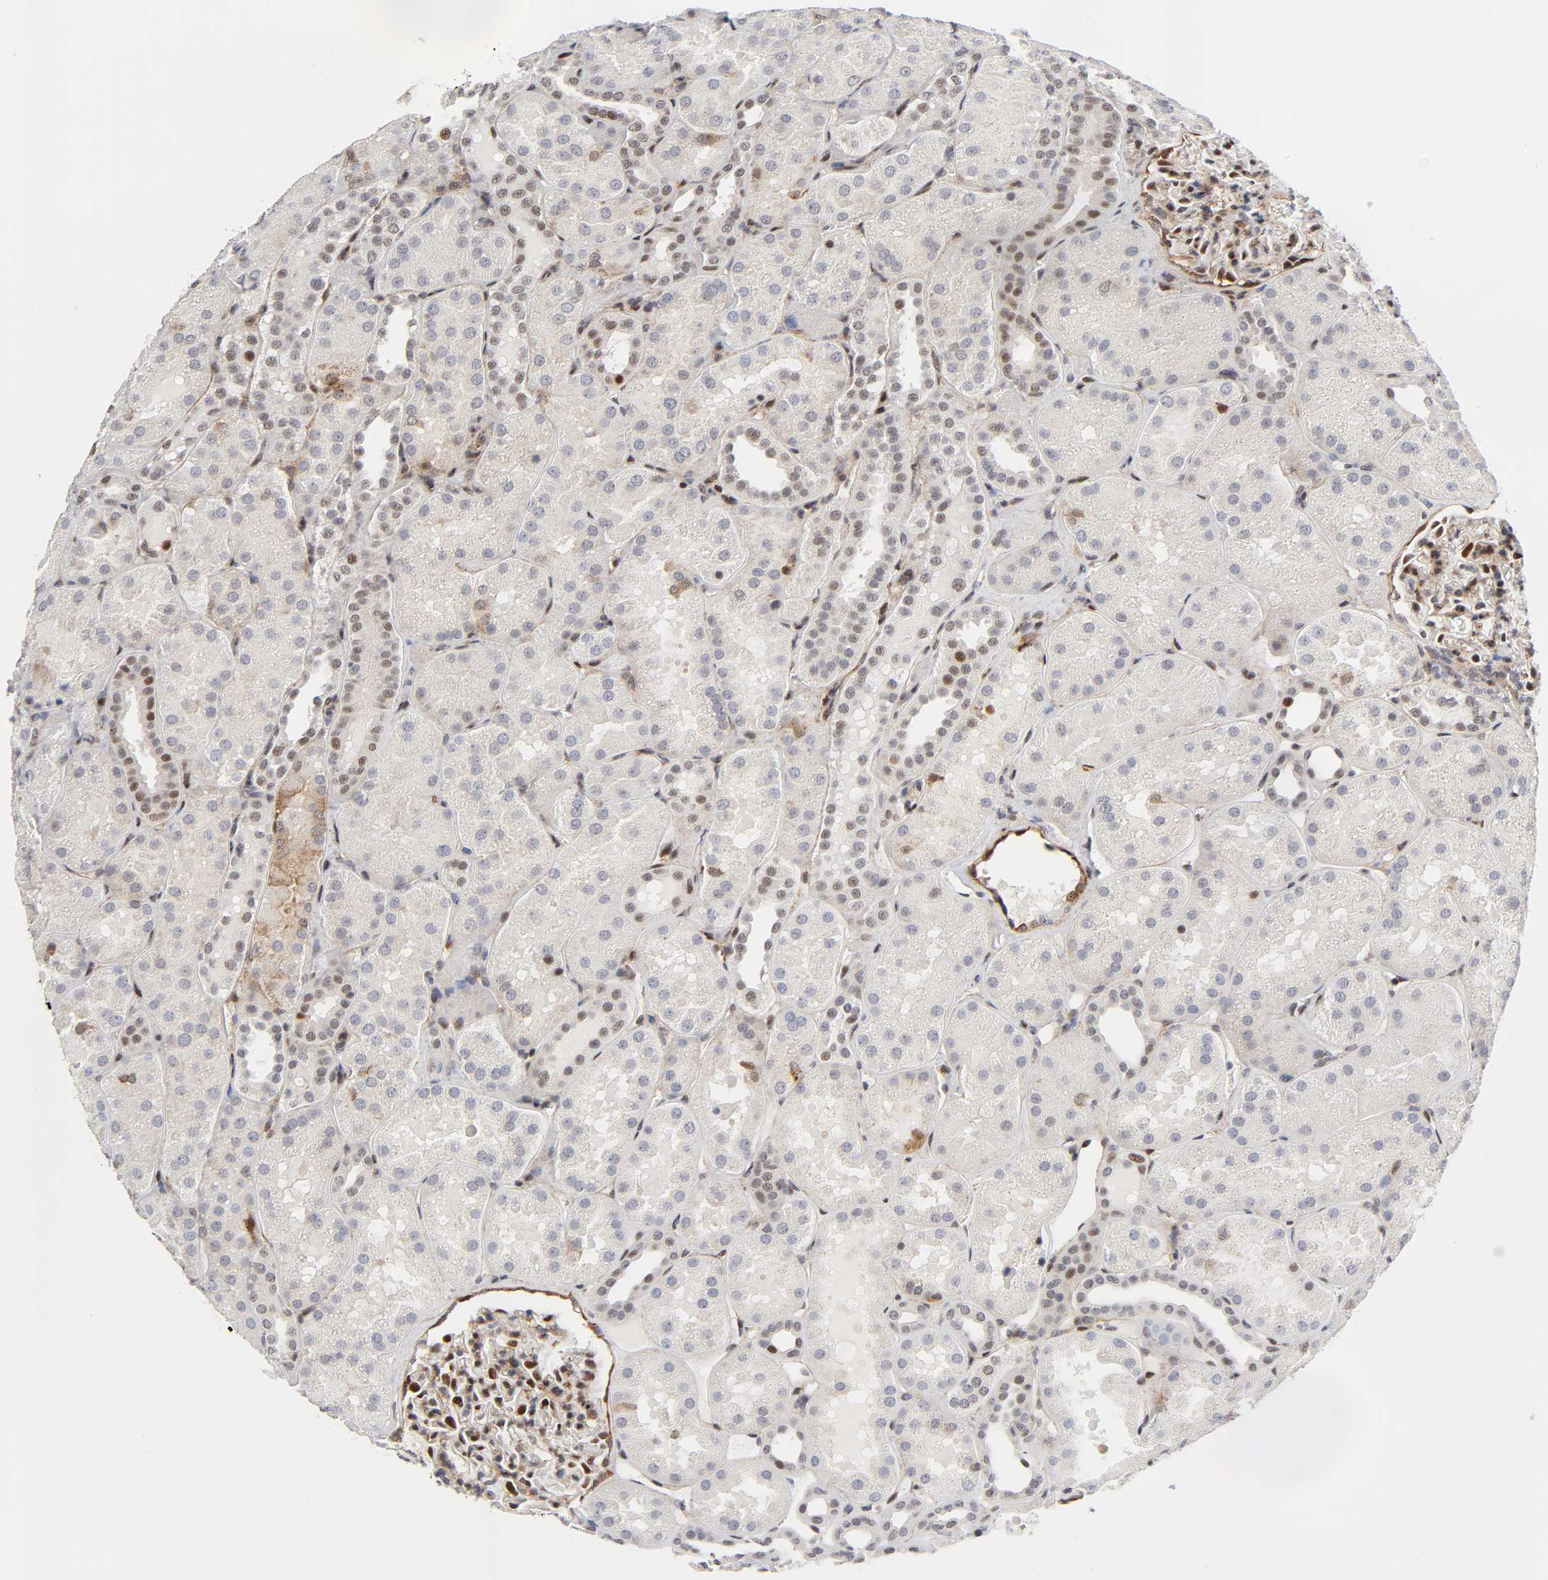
{"staining": {"intensity": "strong", "quantity": ">75%", "location": "nuclear"}, "tissue": "kidney", "cell_type": "Cells in glomeruli", "image_type": "normal", "snomed": [{"axis": "morphology", "description": "Normal tissue, NOS"}, {"axis": "topography", "description": "Kidney"}], "caption": "Immunohistochemical staining of unremarkable kidney reveals >75% levels of strong nuclear protein expression in about >75% of cells in glomeruli.", "gene": "STK38", "patient": {"sex": "male", "age": 28}}